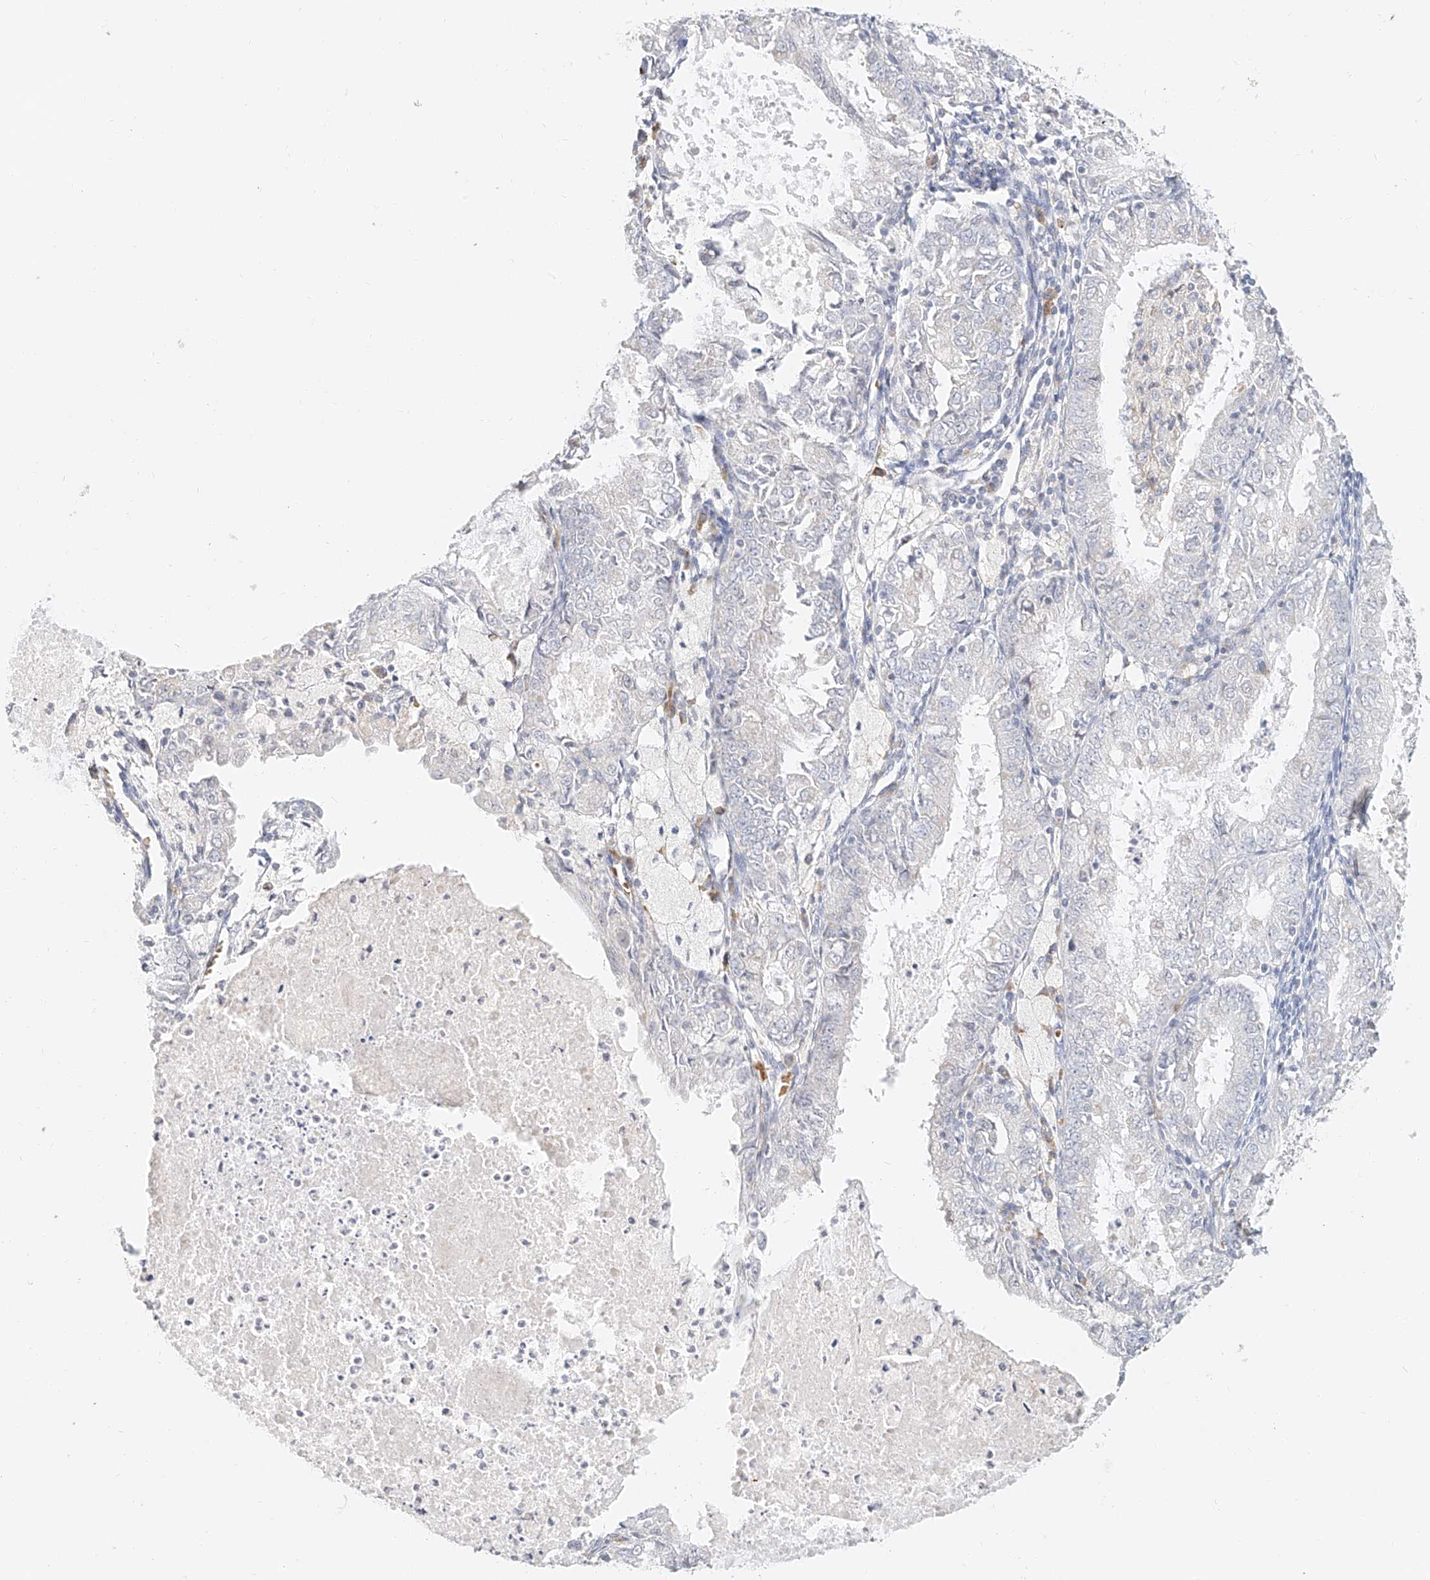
{"staining": {"intensity": "negative", "quantity": "none", "location": "none"}, "tissue": "endometrial cancer", "cell_type": "Tumor cells", "image_type": "cancer", "snomed": [{"axis": "morphology", "description": "Adenocarcinoma, NOS"}, {"axis": "topography", "description": "Endometrium"}], "caption": "Tumor cells show no significant positivity in endometrial adenocarcinoma.", "gene": "CXorf58", "patient": {"sex": "female", "age": 57}}